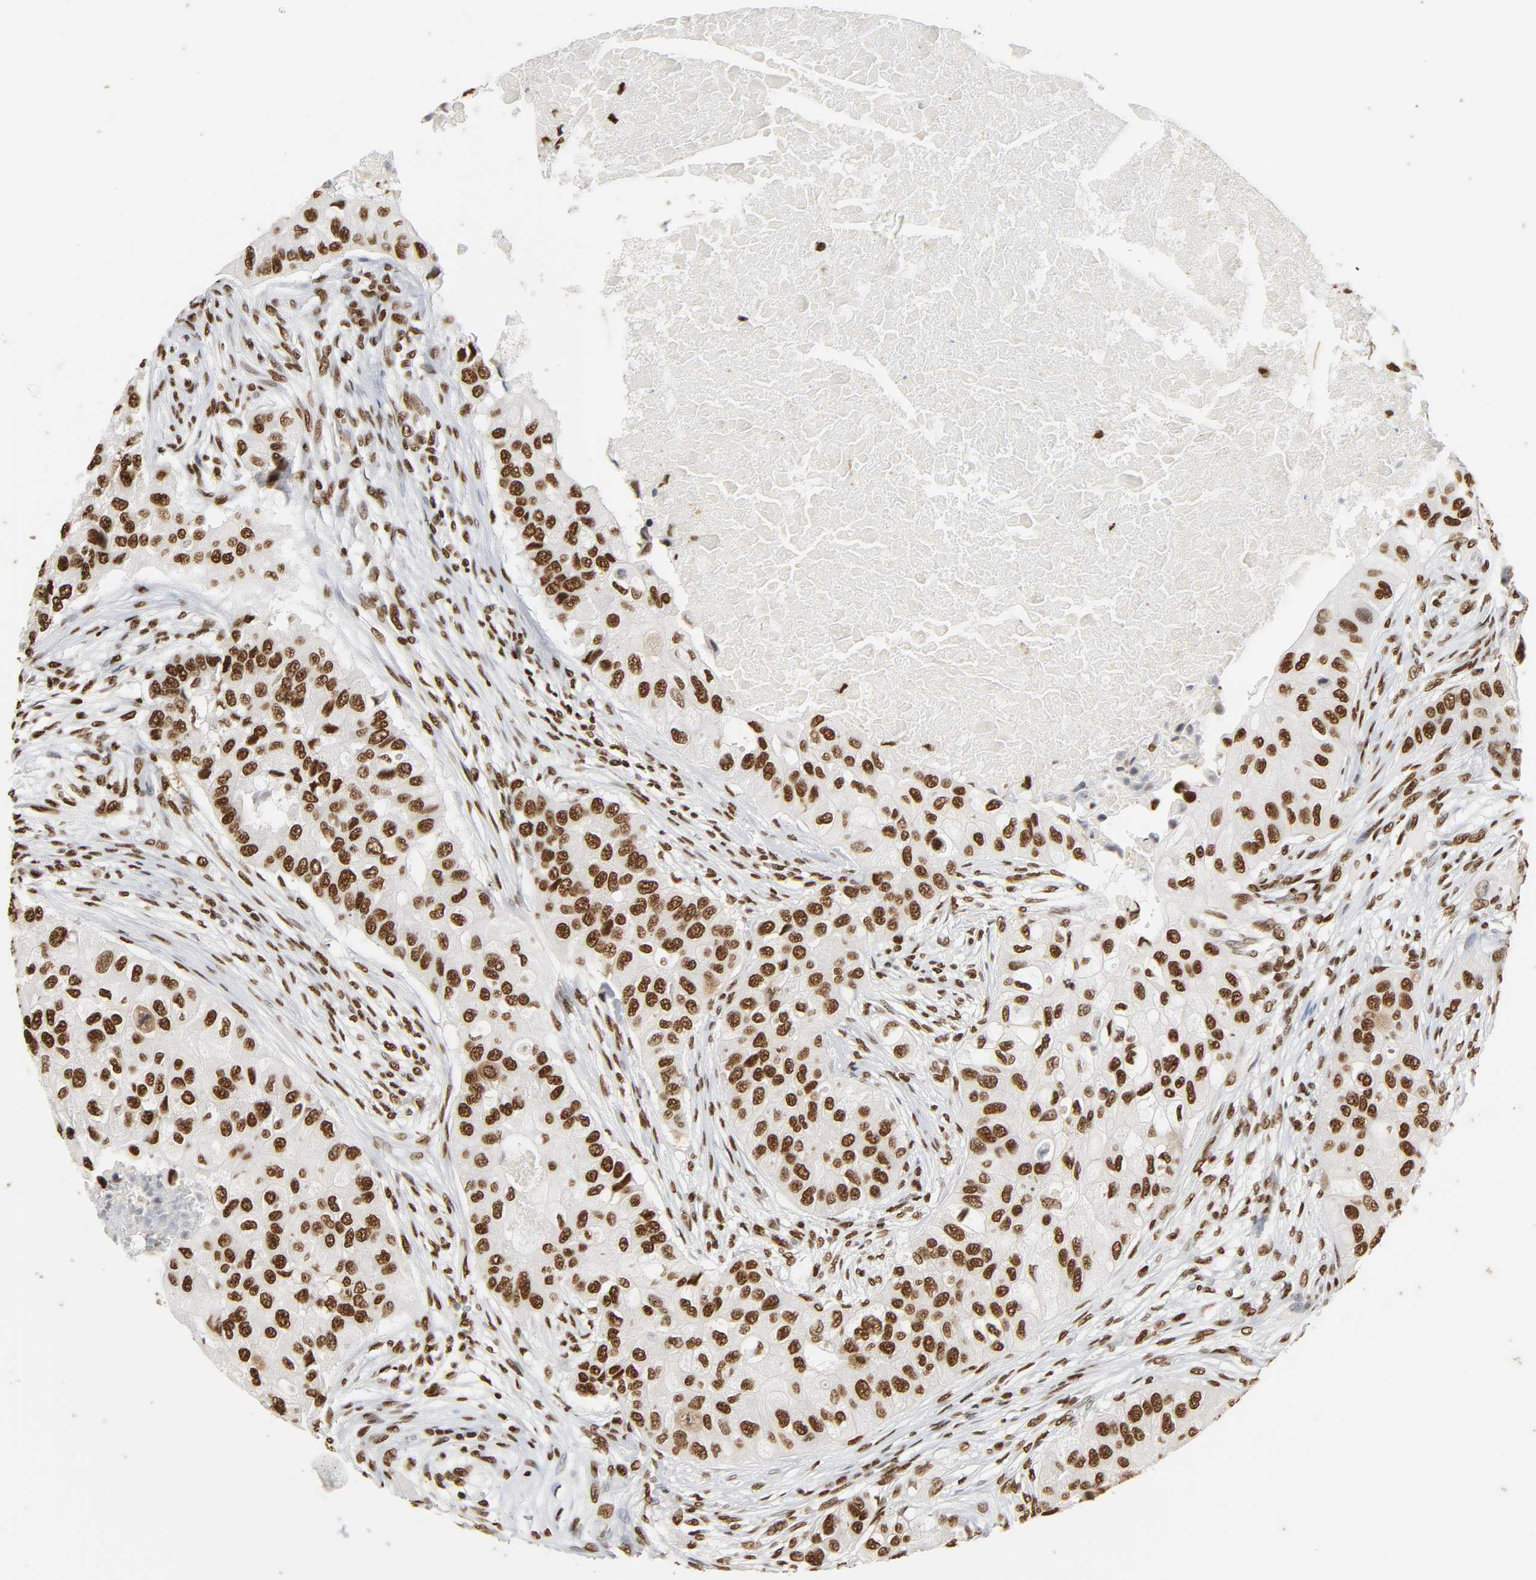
{"staining": {"intensity": "strong", "quantity": ">75%", "location": "nuclear"}, "tissue": "breast cancer", "cell_type": "Tumor cells", "image_type": "cancer", "snomed": [{"axis": "morphology", "description": "Normal tissue, NOS"}, {"axis": "morphology", "description": "Duct carcinoma"}, {"axis": "topography", "description": "Breast"}], "caption": "Breast cancer stained for a protein exhibits strong nuclear positivity in tumor cells.", "gene": "HNRNPC", "patient": {"sex": "female", "age": 49}}